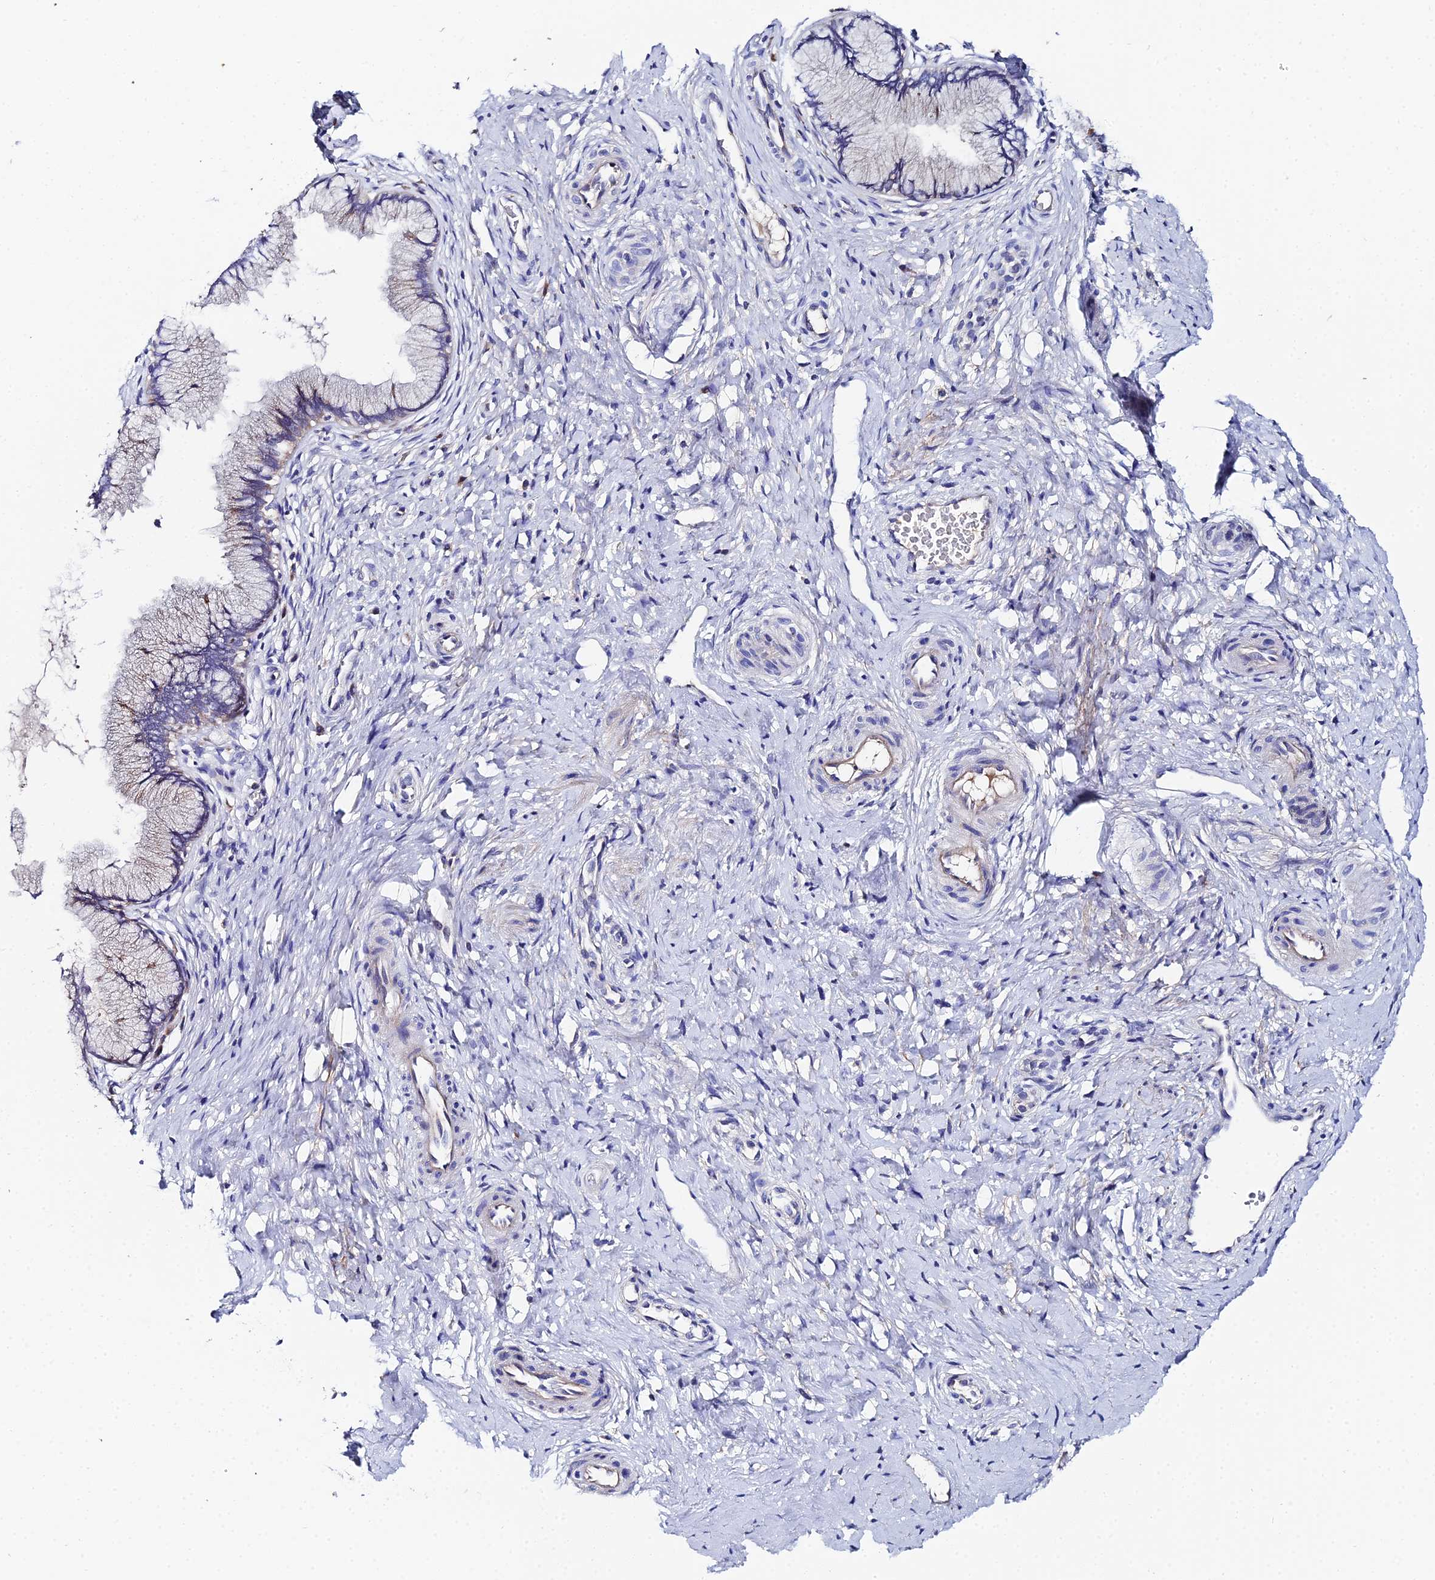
{"staining": {"intensity": "weak", "quantity": "25%-75%", "location": "cytoplasmic/membranous"}, "tissue": "cervix", "cell_type": "Glandular cells", "image_type": "normal", "snomed": [{"axis": "morphology", "description": "Normal tissue, NOS"}, {"axis": "topography", "description": "Cervix"}], "caption": "Approximately 25%-75% of glandular cells in benign human cervix show weak cytoplasmic/membranous protein positivity as visualized by brown immunohistochemical staining.", "gene": "UBE2L3", "patient": {"sex": "female", "age": 36}}